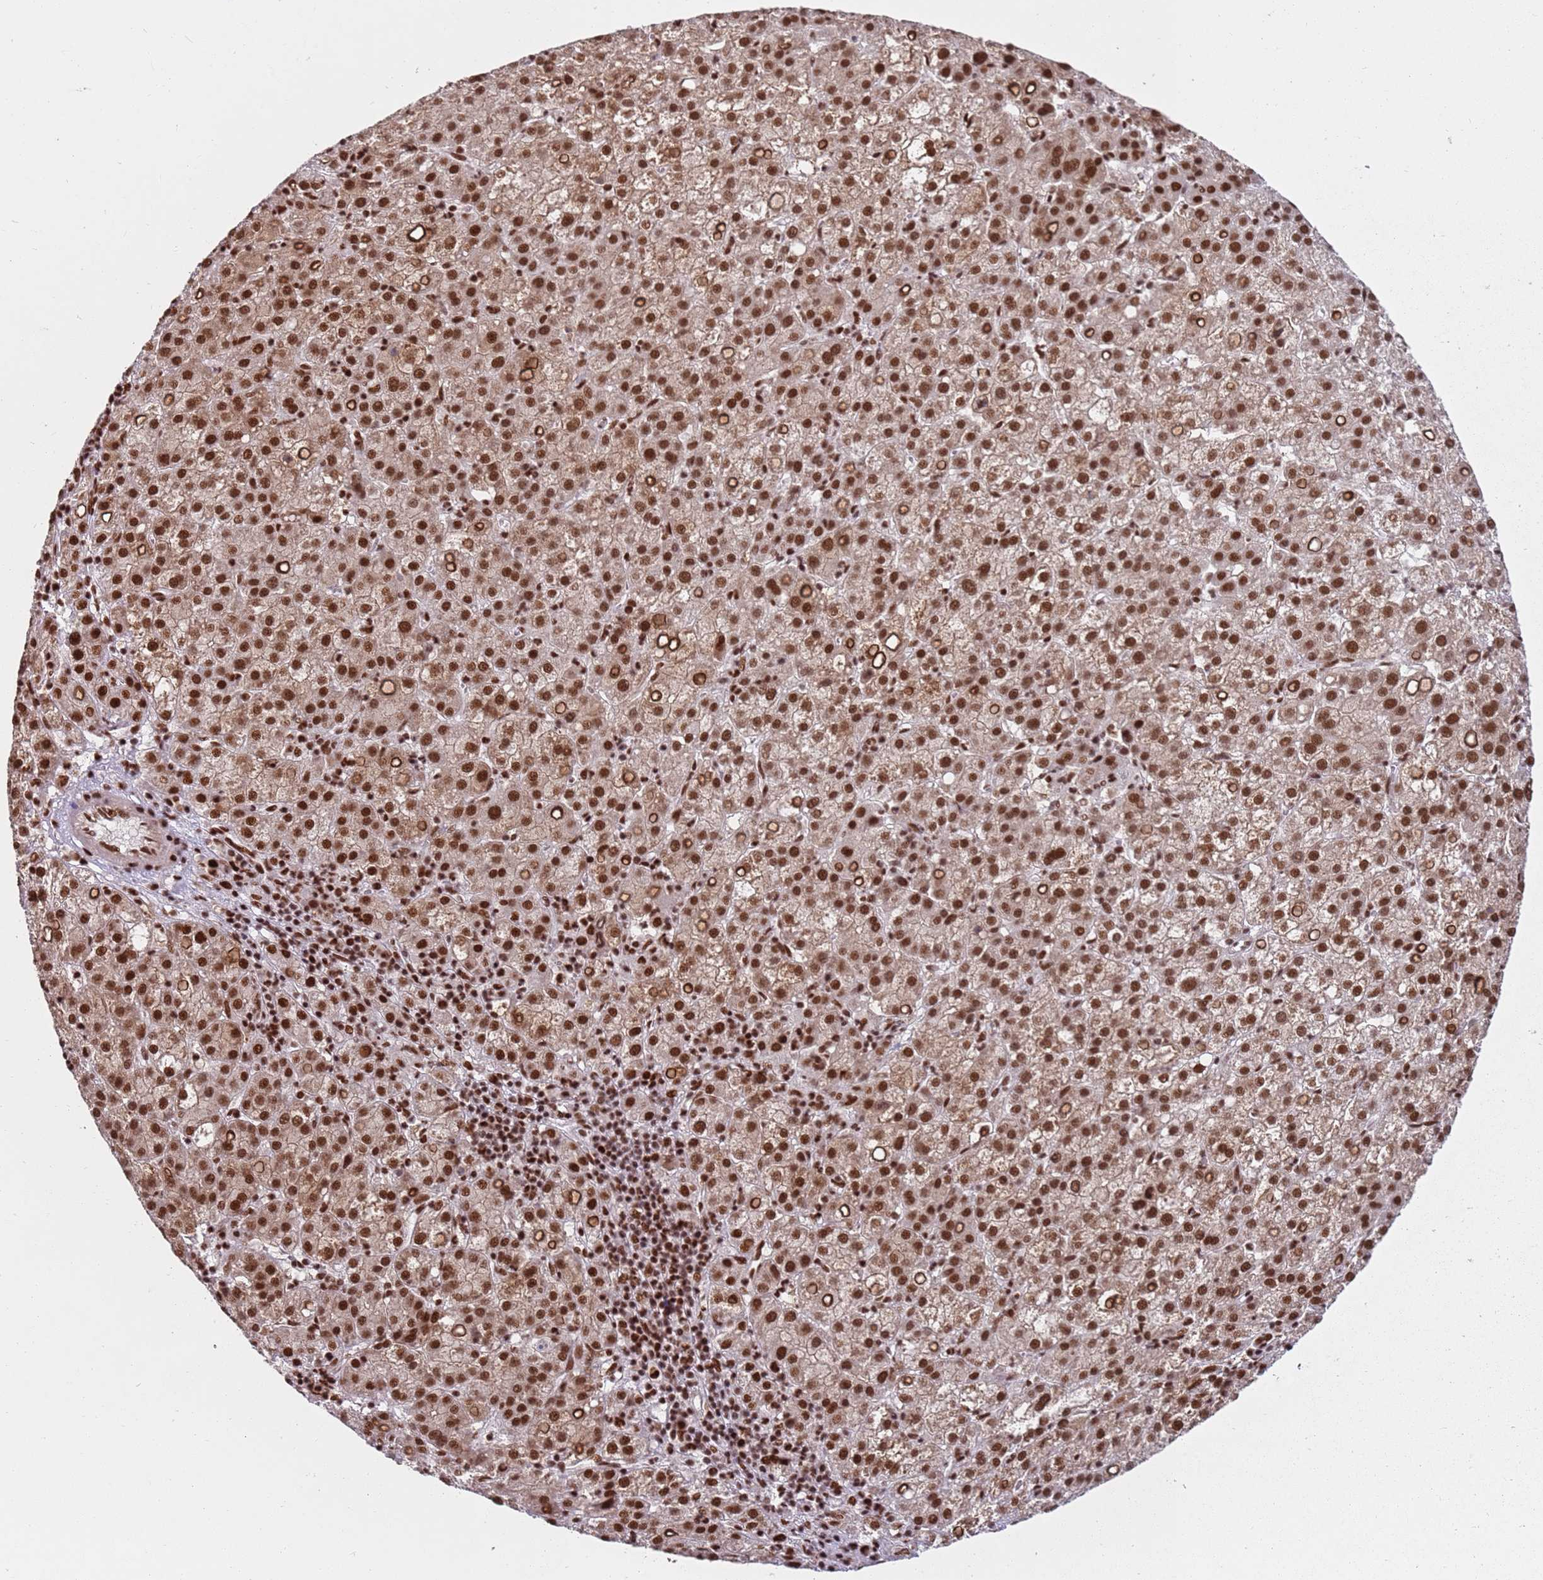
{"staining": {"intensity": "moderate", "quantity": ">75%", "location": "cytoplasmic/membranous,nuclear"}, "tissue": "liver cancer", "cell_type": "Tumor cells", "image_type": "cancer", "snomed": [{"axis": "morphology", "description": "Carcinoma, Hepatocellular, NOS"}, {"axis": "topography", "description": "Liver"}], "caption": "This is a photomicrograph of immunohistochemistry (IHC) staining of liver hepatocellular carcinoma, which shows moderate staining in the cytoplasmic/membranous and nuclear of tumor cells.", "gene": "TENT4A", "patient": {"sex": "female", "age": 58}}